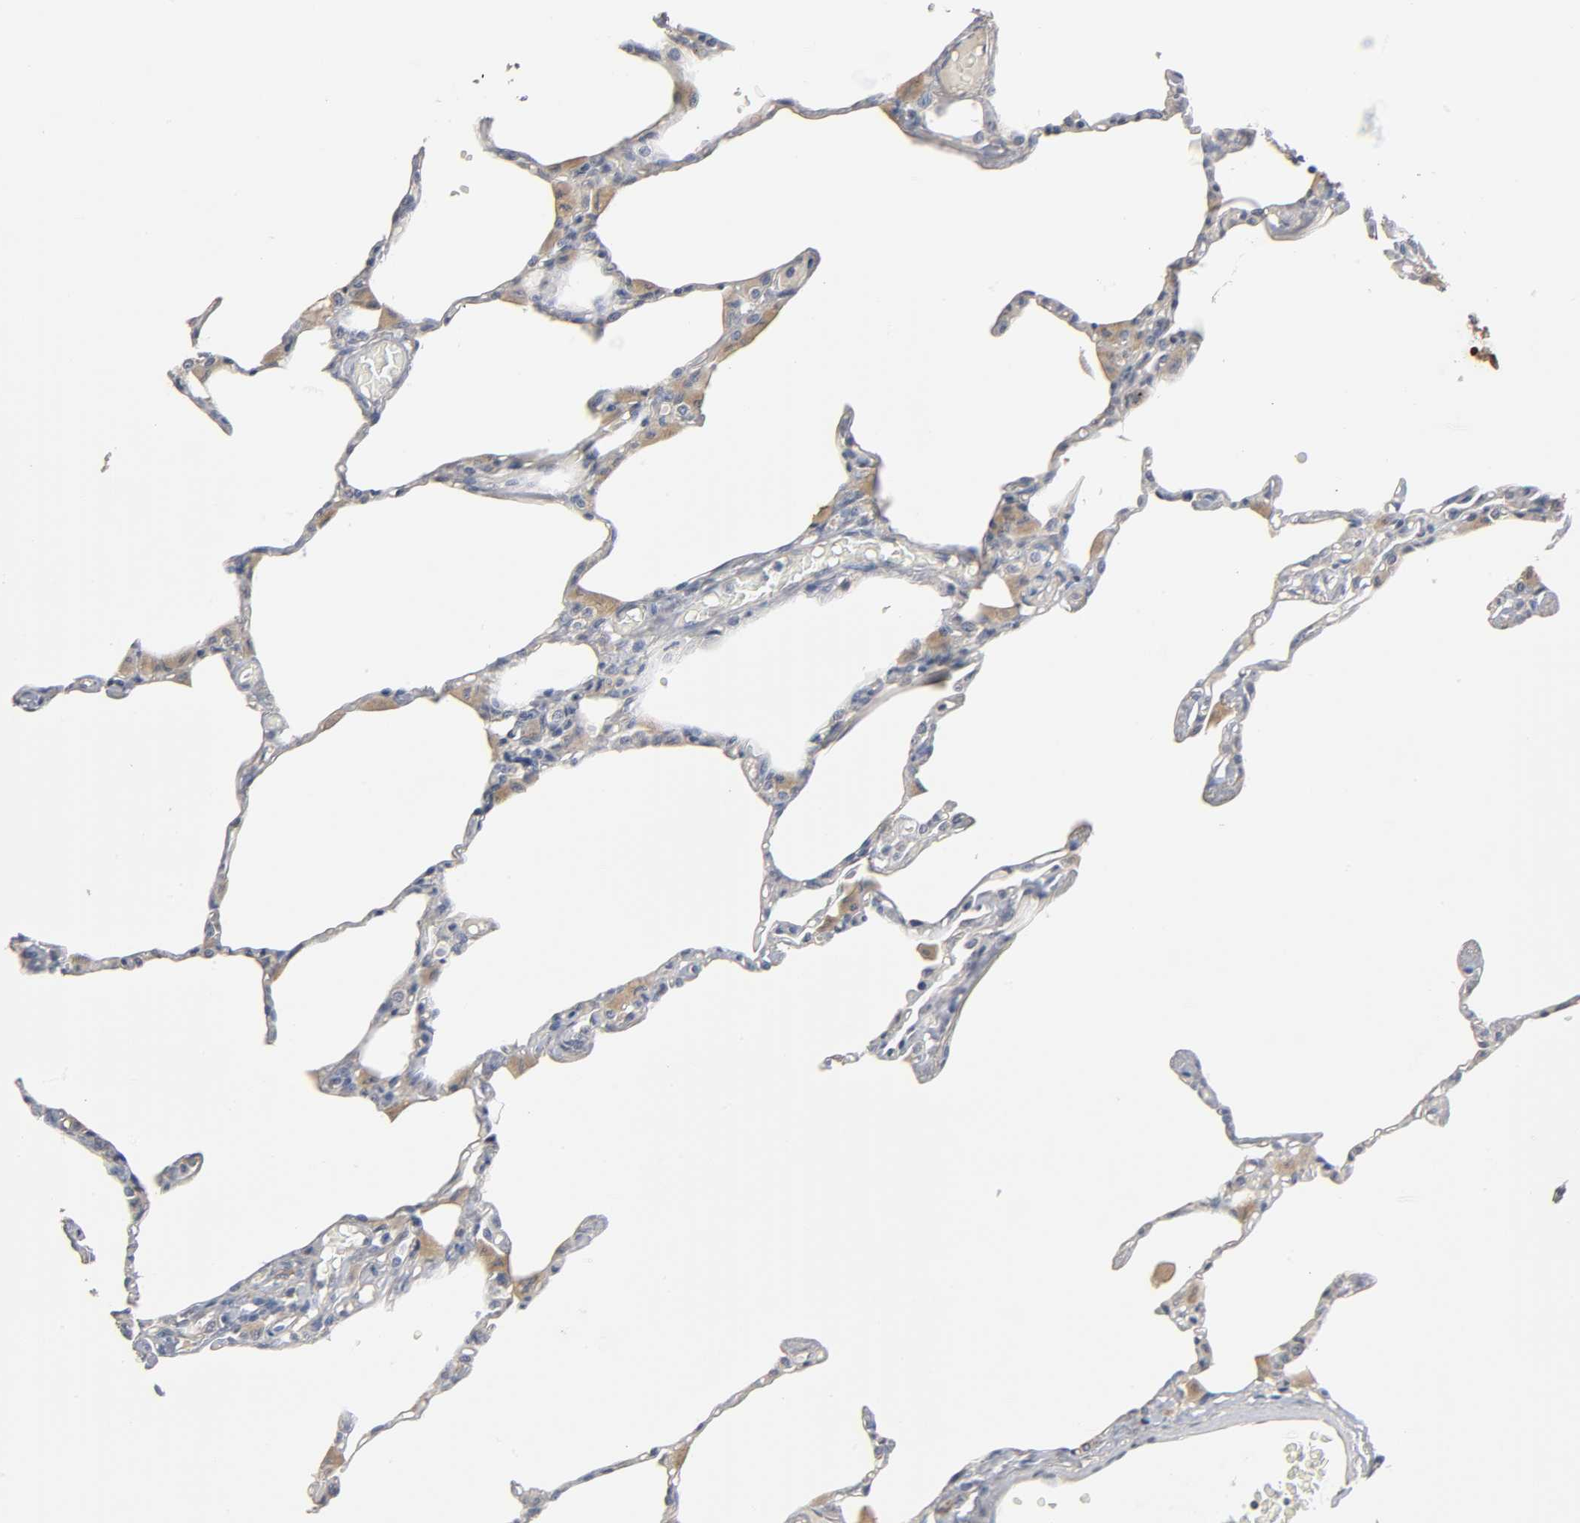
{"staining": {"intensity": "negative", "quantity": "none", "location": "none"}, "tissue": "lung", "cell_type": "Alveolar cells", "image_type": "normal", "snomed": [{"axis": "morphology", "description": "Normal tissue, NOS"}, {"axis": "topography", "description": "Lung"}], "caption": "High magnification brightfield microscopy of normal lung stained with DAB (3,3'-diaminobenzidine) (brown) and counterstained with hematoxylin (blue): alveolar cells show no significant positivity. Nuclei are stained in blue.", "gene": "SLC10A2", "patient": {"sex": "female", "age": 49}}